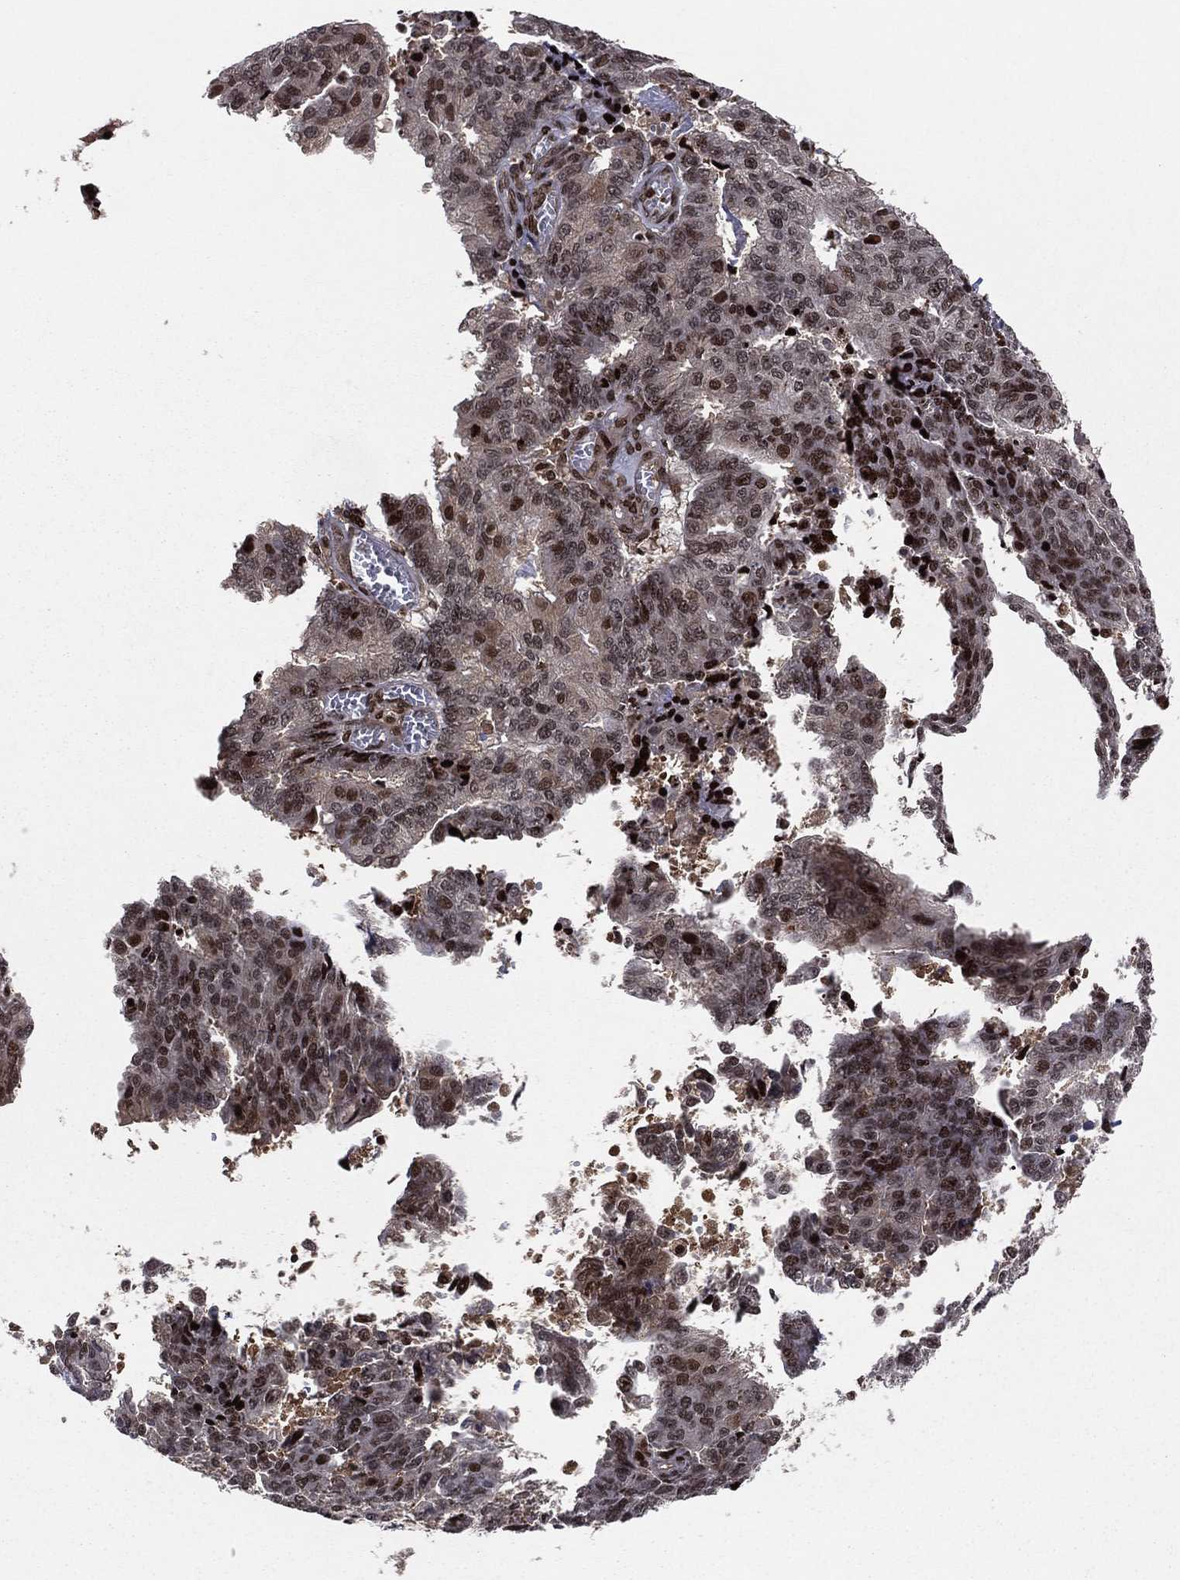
{"staining": {"intensity": "strong", "quantity": ">75%", "location": "cytoplasmic/membranous,nuclear"}, "tissue": "endometrial cancer", "cell_type": "Tumor cells", "image_type": "cancer", "snomed": [{"axis": "morphology", "description": "Adenocarcinoma, NOS"}, {"axis": "topography", "description": "Endometrium"}], "caption": "Protein staining by immunohistochemistry demonstrates strong cytoplasmic/membranous and nuclear positivity in about >75% of tumor cells in endometrial adenocarcinoma. (DAB (3,3'-diaminobenzidine) IHC, brown staining for protein, blue staining for nuclei).", "gene": "PSMA1", "patient": {"sex": "female", "age": 82}}